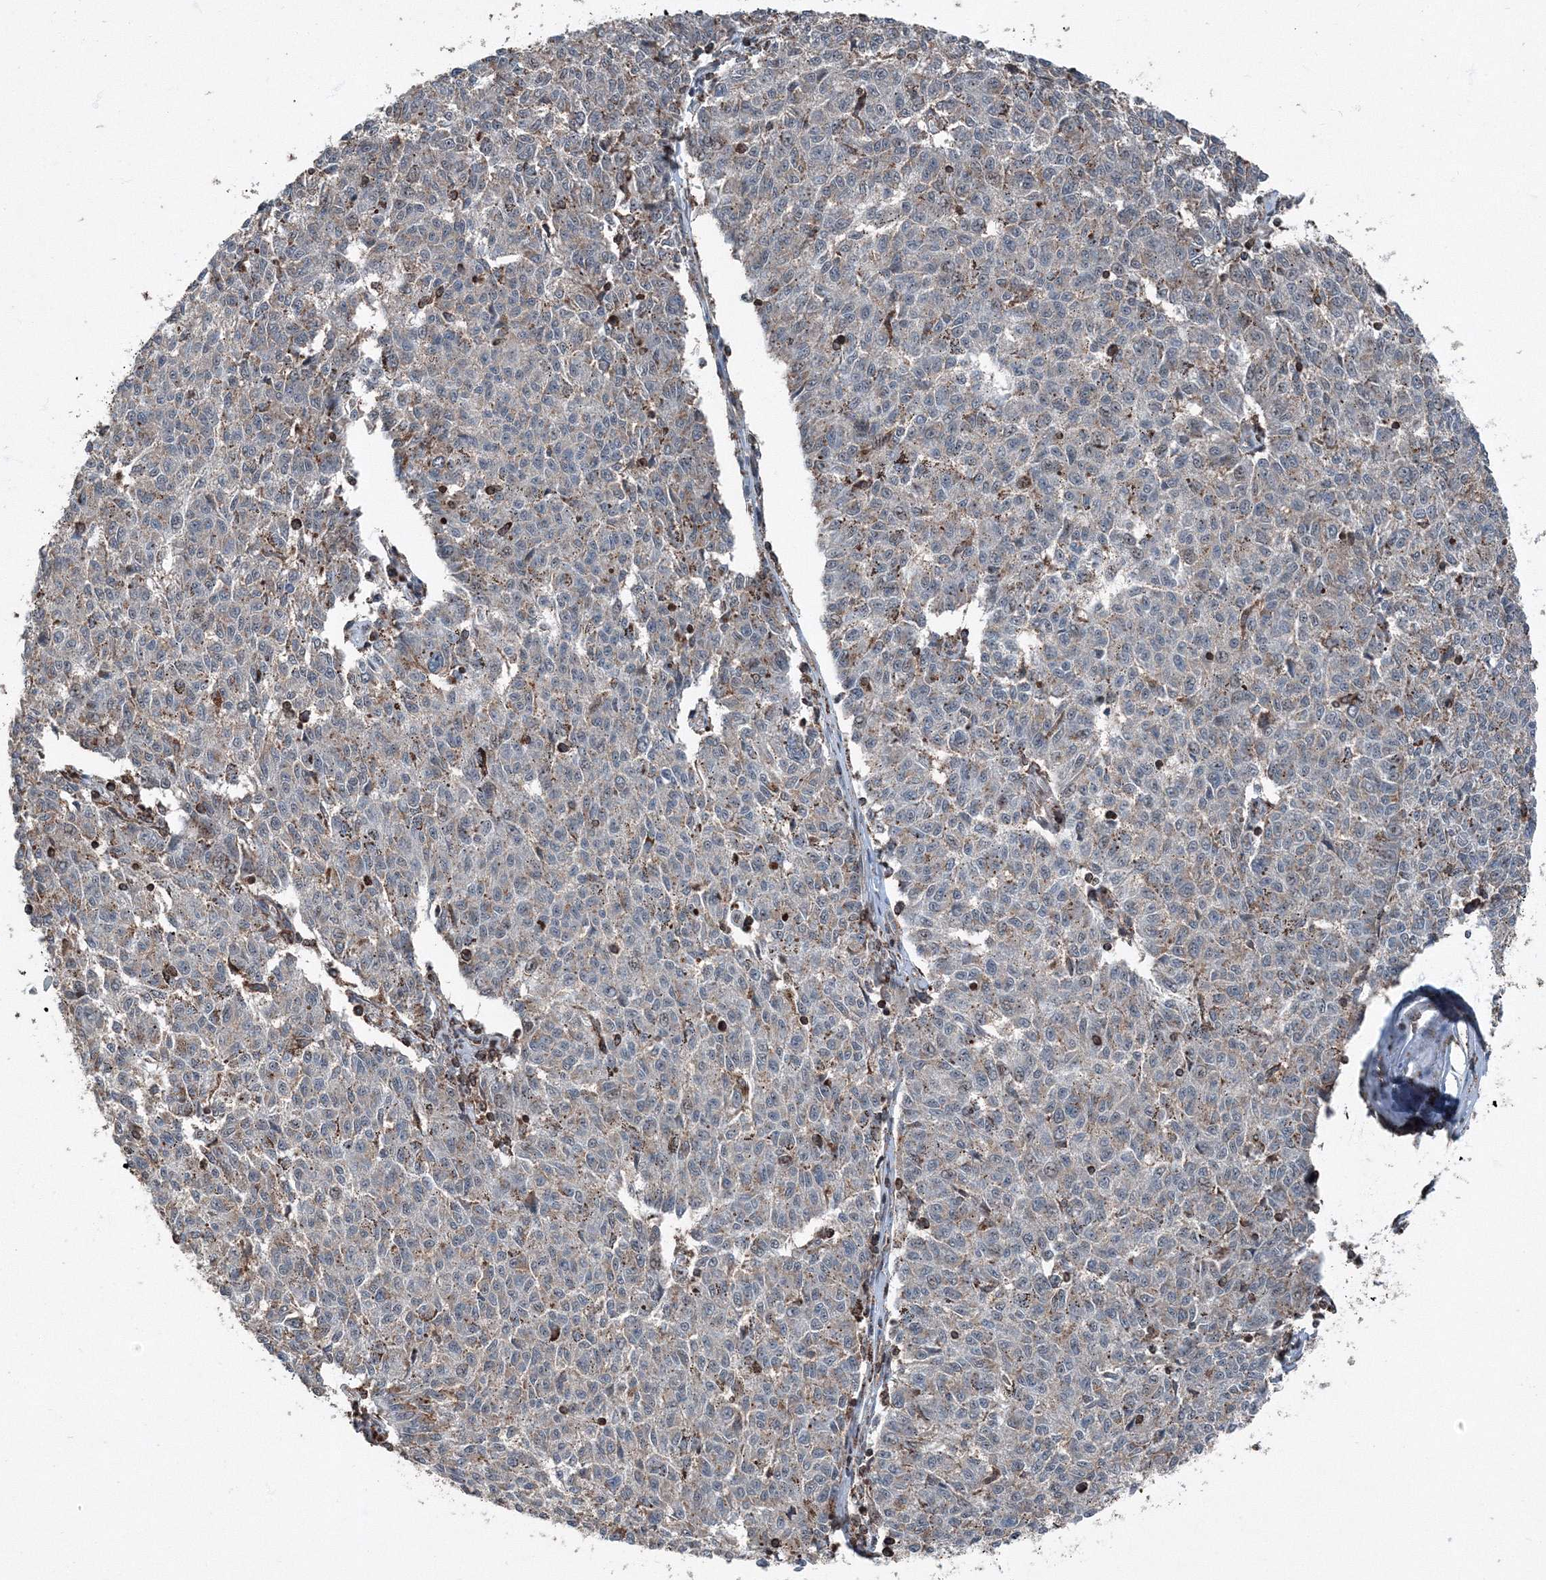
{"staining": {"intensity": "weak", "quantity": "<25%", "location": "cytoplasmic/membranous"}, "tissue": "melanoma", "cell_type": "Tumor cells", "image_type": "cancer", "snomed": [{"axis": "morphology", "description": "Malignant melanoma, NOS"}, {"axis": "topography", "description": "Skin"}], "caption": "This histopathology image is of melanoma stained with immunohistochemistry (IHC) to label a protein in brown with the nuclei are counter-stained blue. There is no positivity in tumor cells.", "gene": "AASDH", "patient": {"sex": "female", "age": 72}}